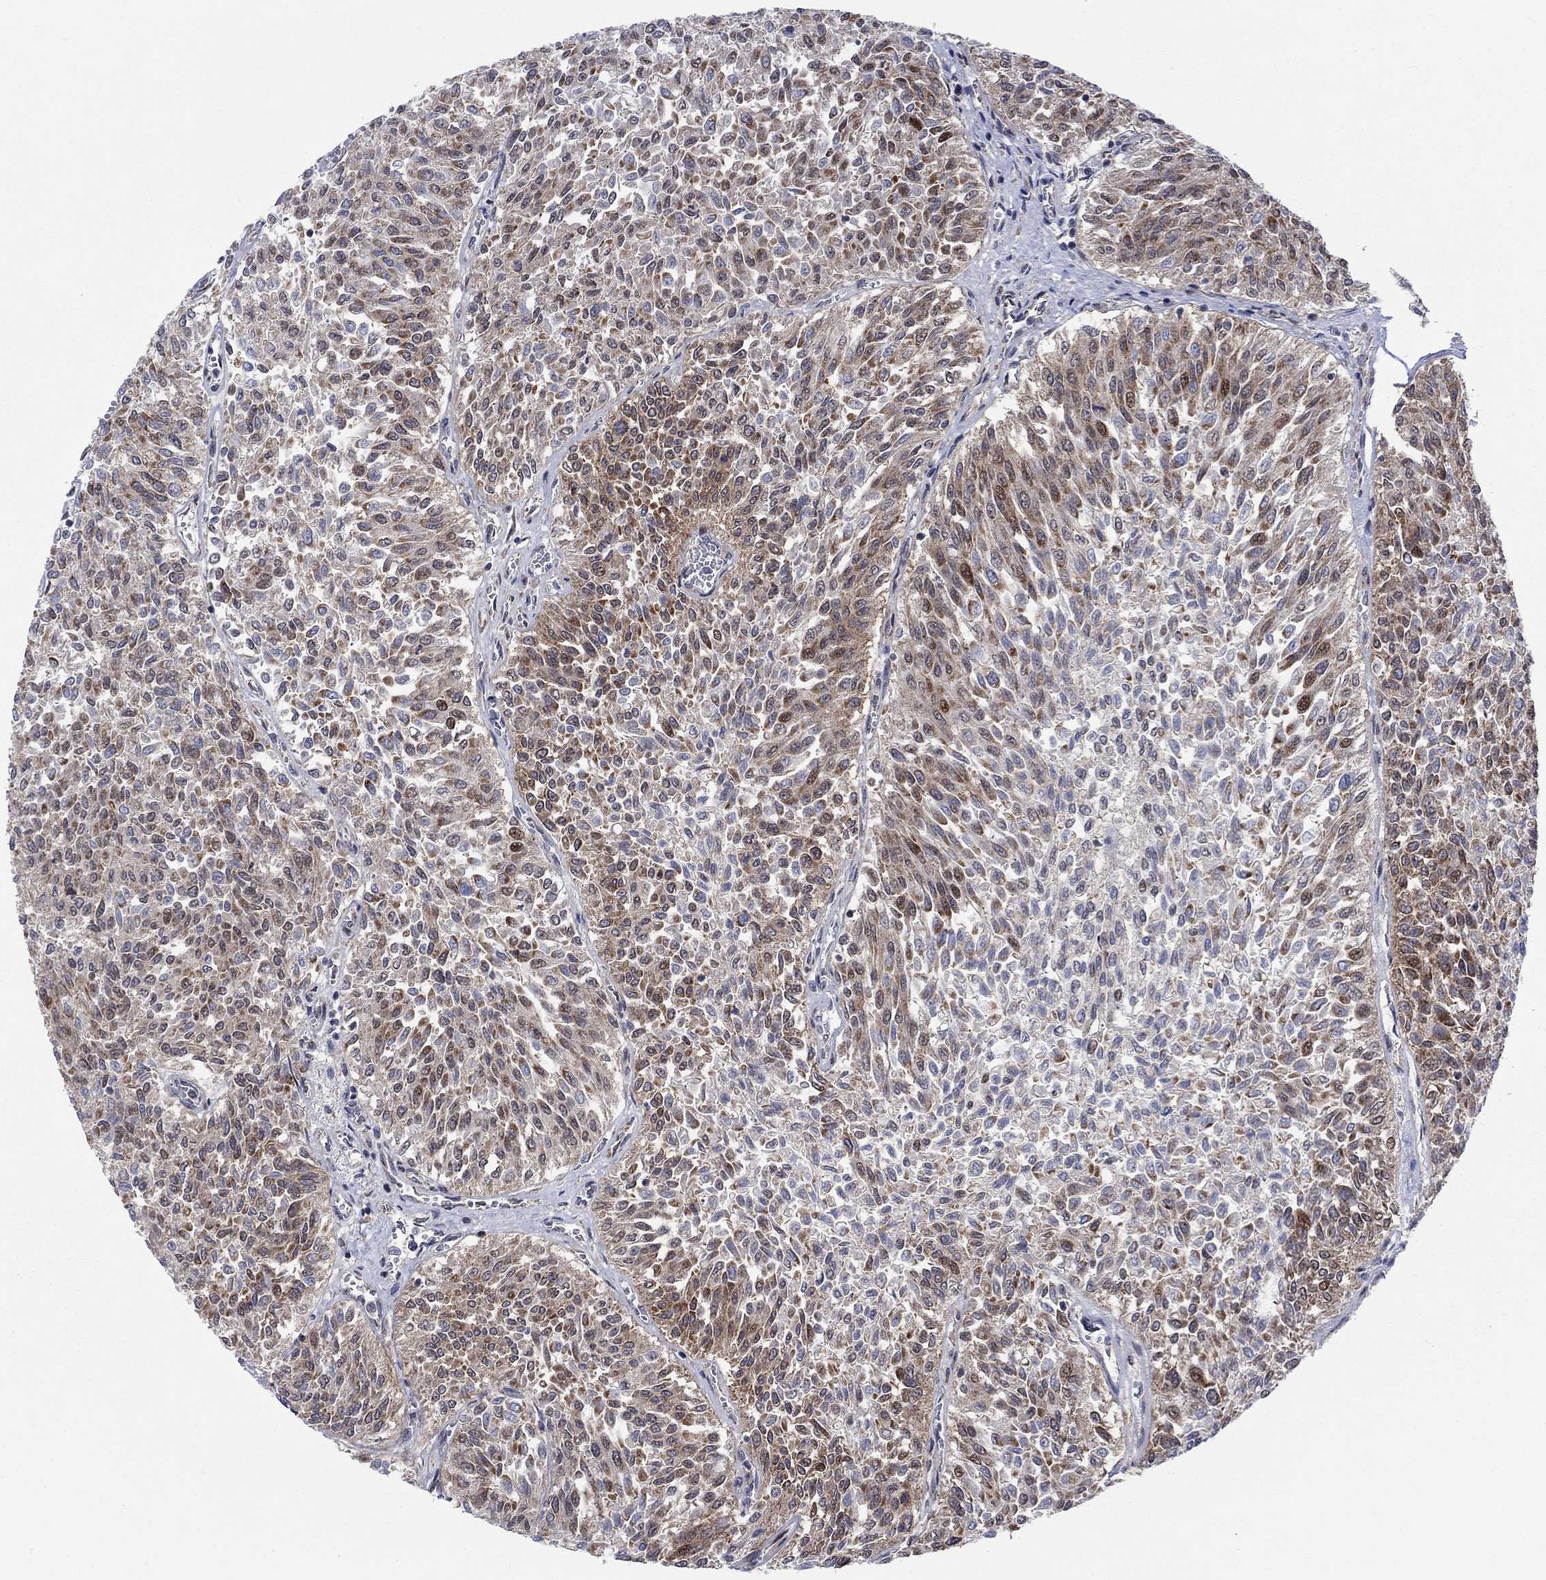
{"staining": {"intensity": "moderate", "quantity": "25%-75%", "location": "cytoplasmic/membranous"}, "tissue": "urothelial cancer", "cell_type": "Tumor cells", "image_type": "cancer", "snomed": [{"axis": "morphology", "description": "Urothelial carcinoma, Low grade"}, {"axis": "topography", "description": "Urinary bladder"}], "caption": "Immunohistochemistry (IHC) of urothelial carcinoma (low-grade) exhibits medium levels of moderate cytoplasmic/membranous expression in approximately 25%-75% of tumor cells. The staining was performed using DAB, with brown indicating positive protein expression. Nuclei are stained blue with hematoxylin.", "gene": "SLC35F2", "patient": {"sex": "male", "age": 78}}